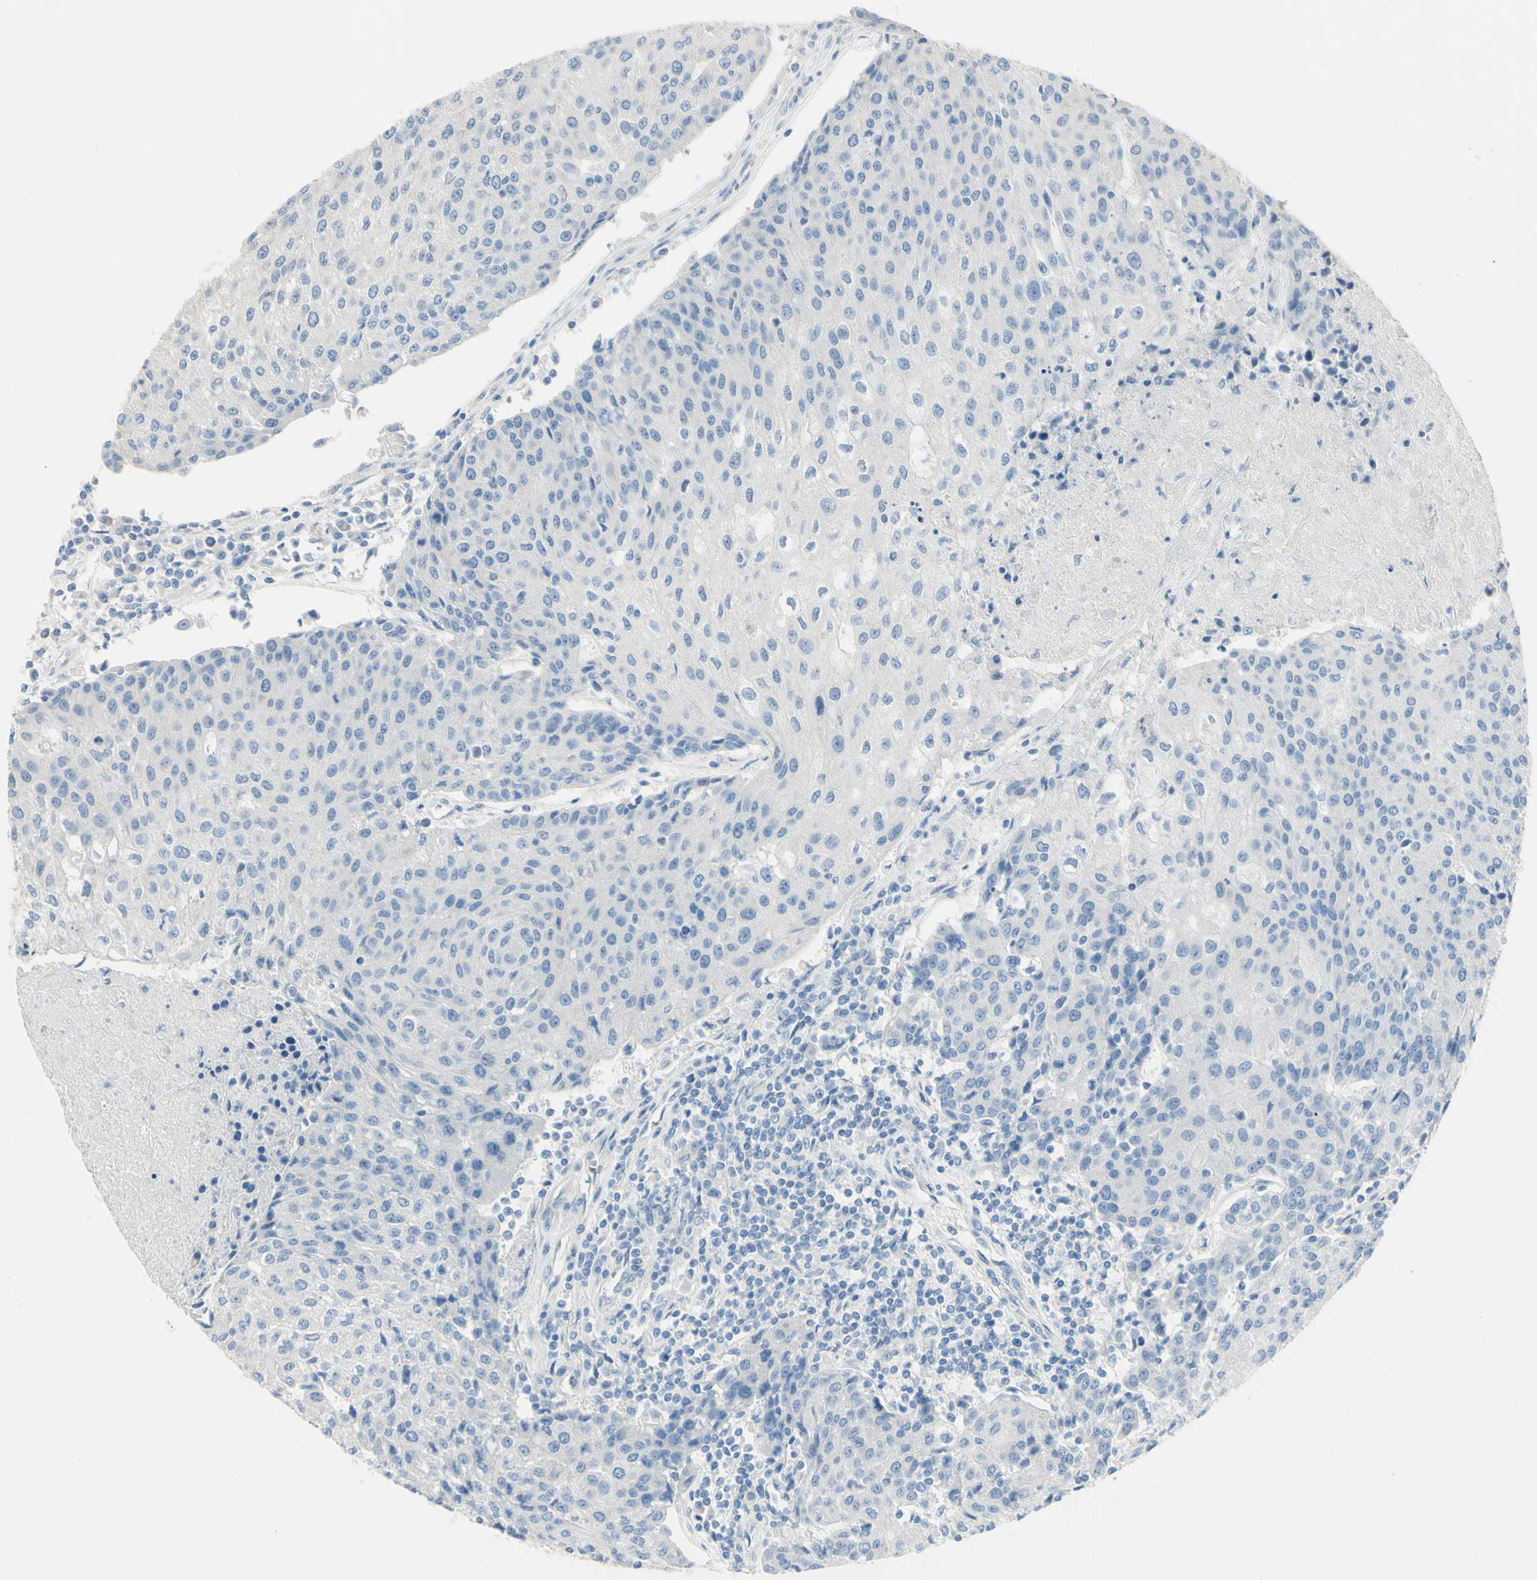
{"staining": {"intensity": "negative", "quantity": "none", "location": "none"}, "tissue": "urothelial cancer", "cell_type": "Tumor cells", "image_type": "cancer", "snomed": [{"axis": "morphology", "description": "Urothelial carcinoma, High grade"}, {"axis": "topography", "description": "Urinary bladder"}], "caption": "Immunohistochemistry of human urothelial carcinoma (high-grade) exhibits no staining in tumor cells.", "gene": "NCBP2L", "patient": {"sex": "female", "age": 85}}